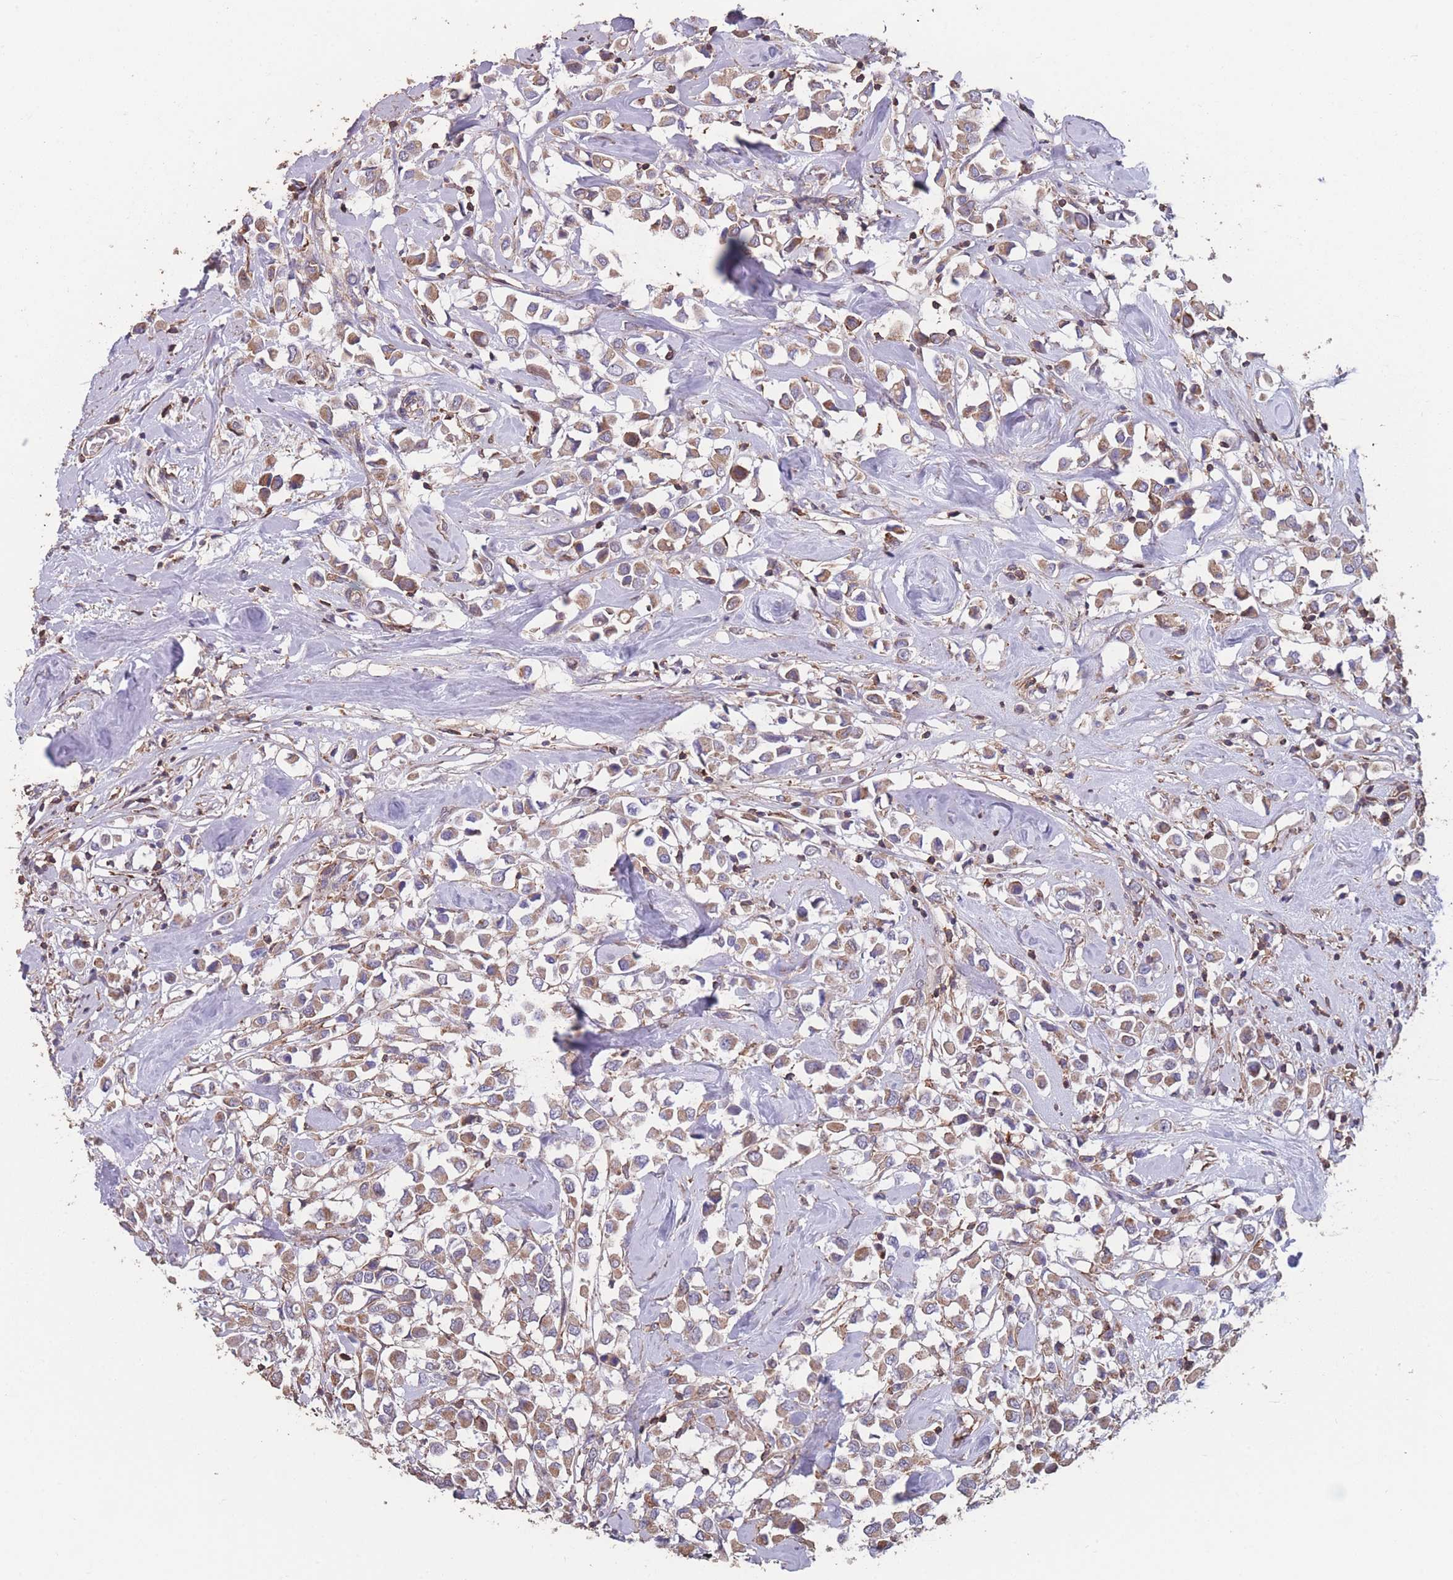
{"staining": {"intensity": "weak", "quantity": ">75%", "location": "cytoplasmic/membranous"}, "tissue": "breast cancer", "cell_type": "Tumor cells", "image_type": "cancer", "snomed": [{"axis": "morphology", "description": "Duct carcinoma"}, {"axis": "topography", "description": "Breast"}], "caption": "The immunohistochemical stain shows weak cytoplasmic/membranous staining in tumor cells of breast cancer (invasive ductal carcinoma) tissue.", "gene": "NUDT21", "patient": {"sex": "female", "age": 61}}